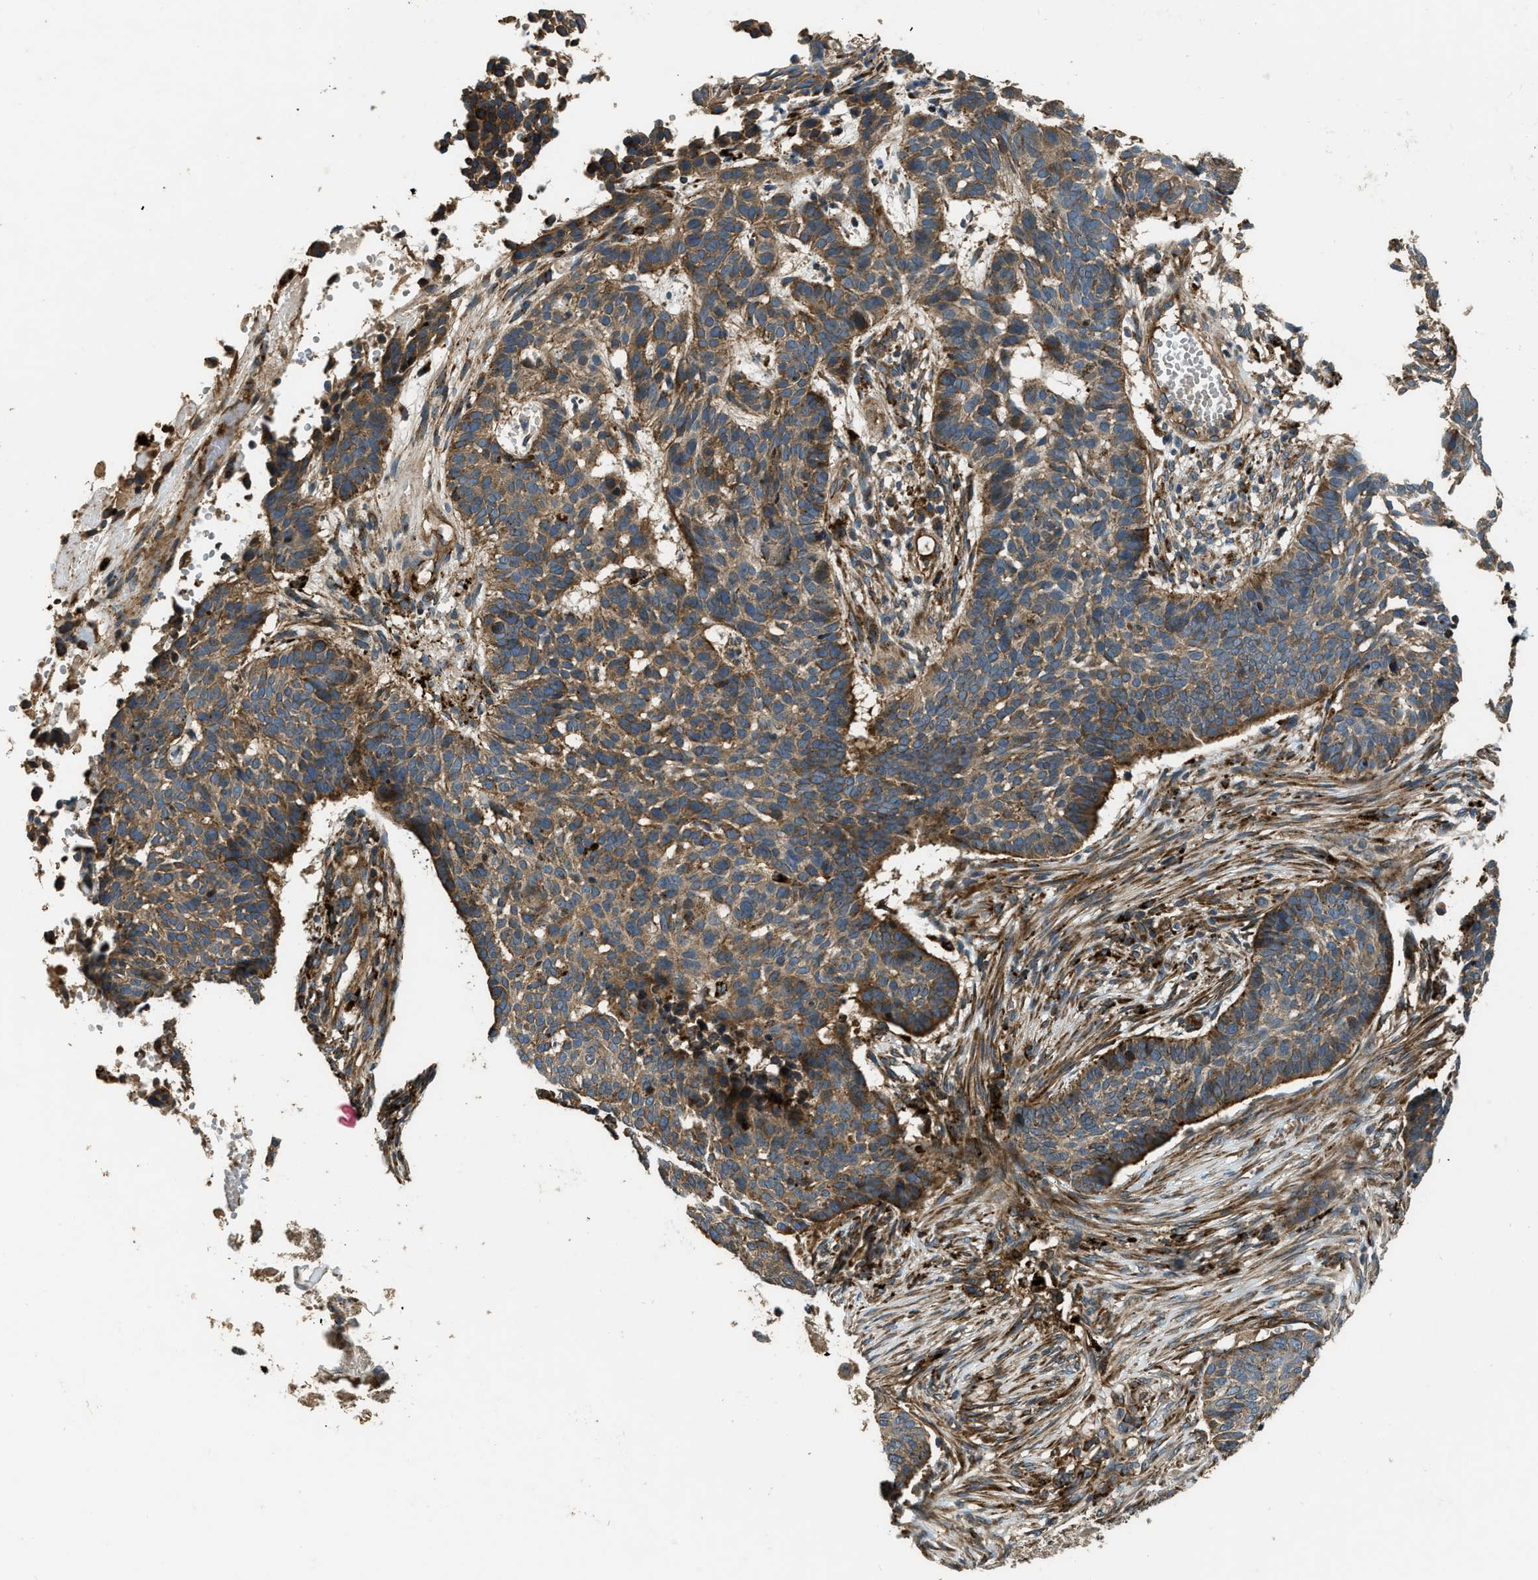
{"staining": {"intensity": "moderate", "quantity": ">75%", "location": "cytoplasmic/membranous"}, "tissue": "skin cancer", "cell_type": "Tumor cells", "image_type": "cancer", "snomed": [{"axis": "morphology", "description": "Basal cell carcinoma"}, {"axis": "topography", "description": "Skin"}], "caption": "IHC staining of basal cell carcinoma (skin), which exhibits medium levels of moderate cytoplasmic/membranous expression in approximately >75% of tumor cells indicating moderate cytoplasmic/membranous protein expression. The staining was performed using DAB (brown) for protein detection and nuclei were counterstained in hematoxylin (blue).", "gene": "GGH", "patient": {"sex": "male", "age": 85}}